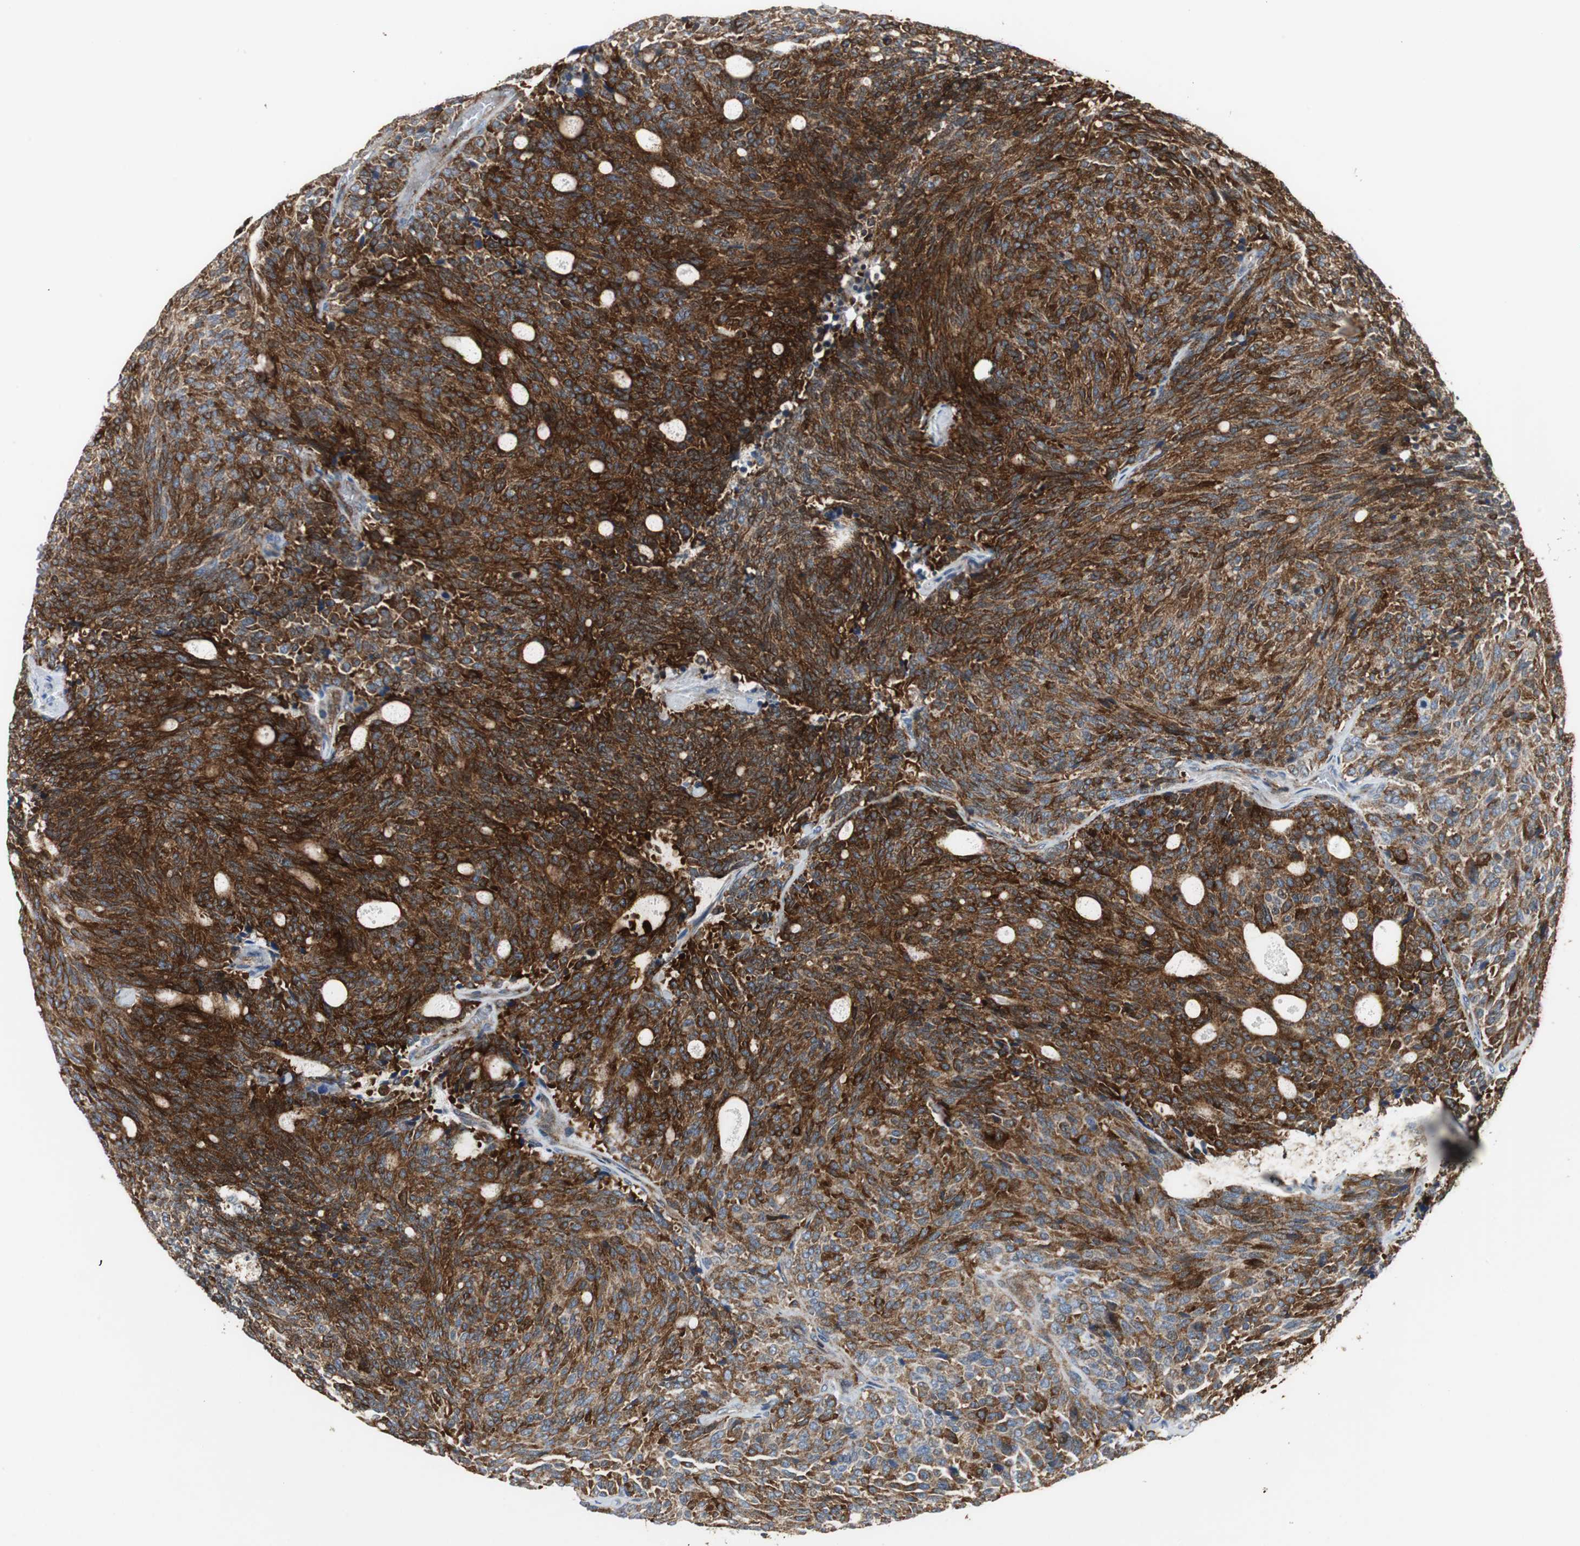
{"staining": {"intensity": "strong", "quantity": ">75%", "location": "cytoplasmic/membranous"}, "tissue": "carcinoid", "cell_type": "Tumor cells", "image_type": "cancer", "snomed": [{"axis": "morphology", "description": "Carcinoid, malignant, NOS"}, {"axis": "topography", "description": "Pancreas"}], "caption": "There is high levels of strong cytoplasmic/membranous expression in tumor cells of carcinoid, as demonstrated by immunohistochemical staining (brown color).", "gene": "TUBA4A", "patient": {"sex": "female", "age": 54}}